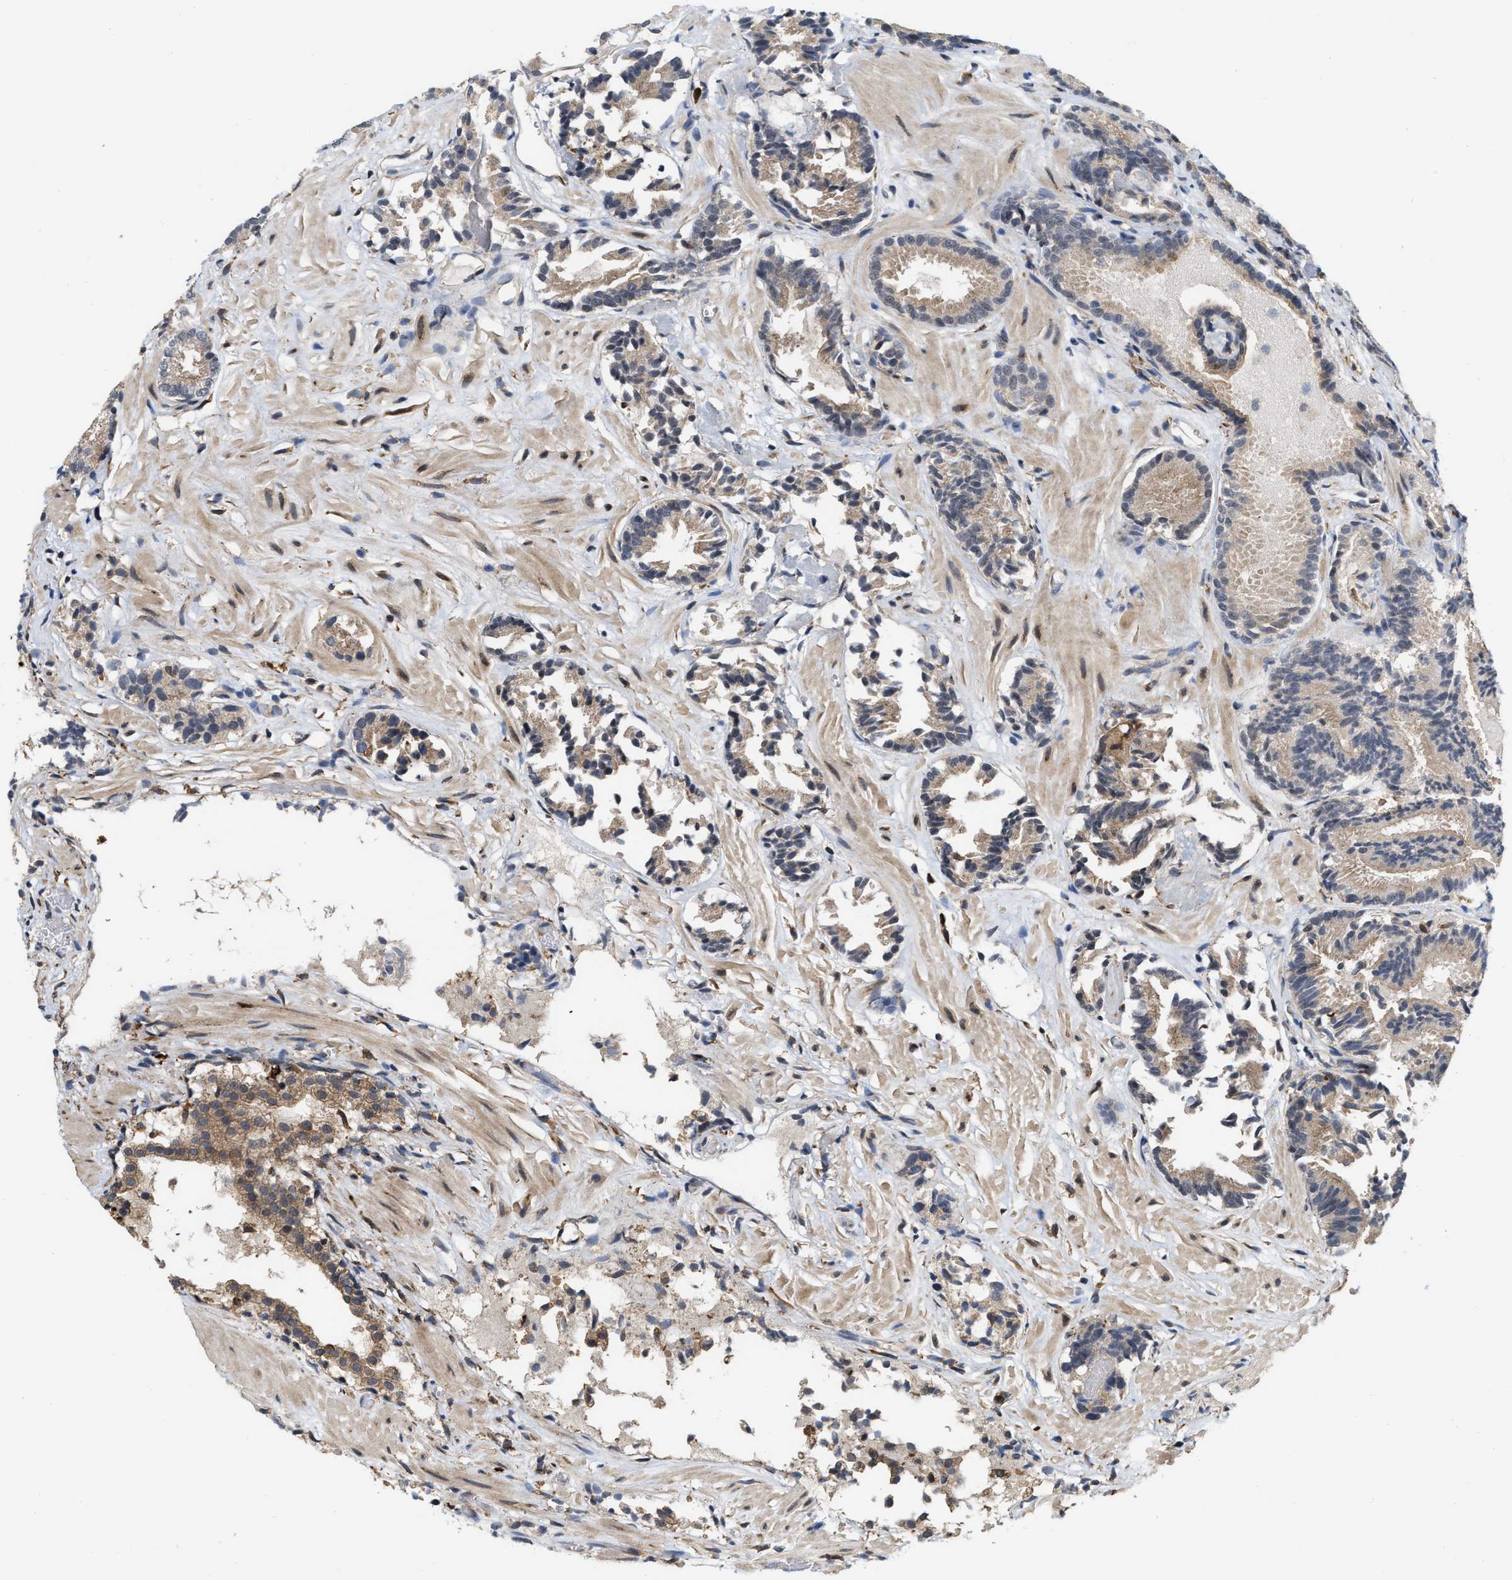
{"staining": {"intensity": "weak", "quantity": "25%-75%", "location": "cytoplasmic/membranous"}, "tissue": "prostate cancer", "cell_type": "Tumor cells", "image_type": "cancer", "snomed": [{"axis": "morphology", "description": "Adenocarcinoma, Low grade"}, {"axis": "topography", "description": "Prostate"}], "caption": "Human prostate cancer stained with a brown dye shows weak cytoplasmic/membranous positive staining in about 25%-75% of tumor cells.", "gene": "IQCE", "patient": {"sex": "male", "age": 51}}